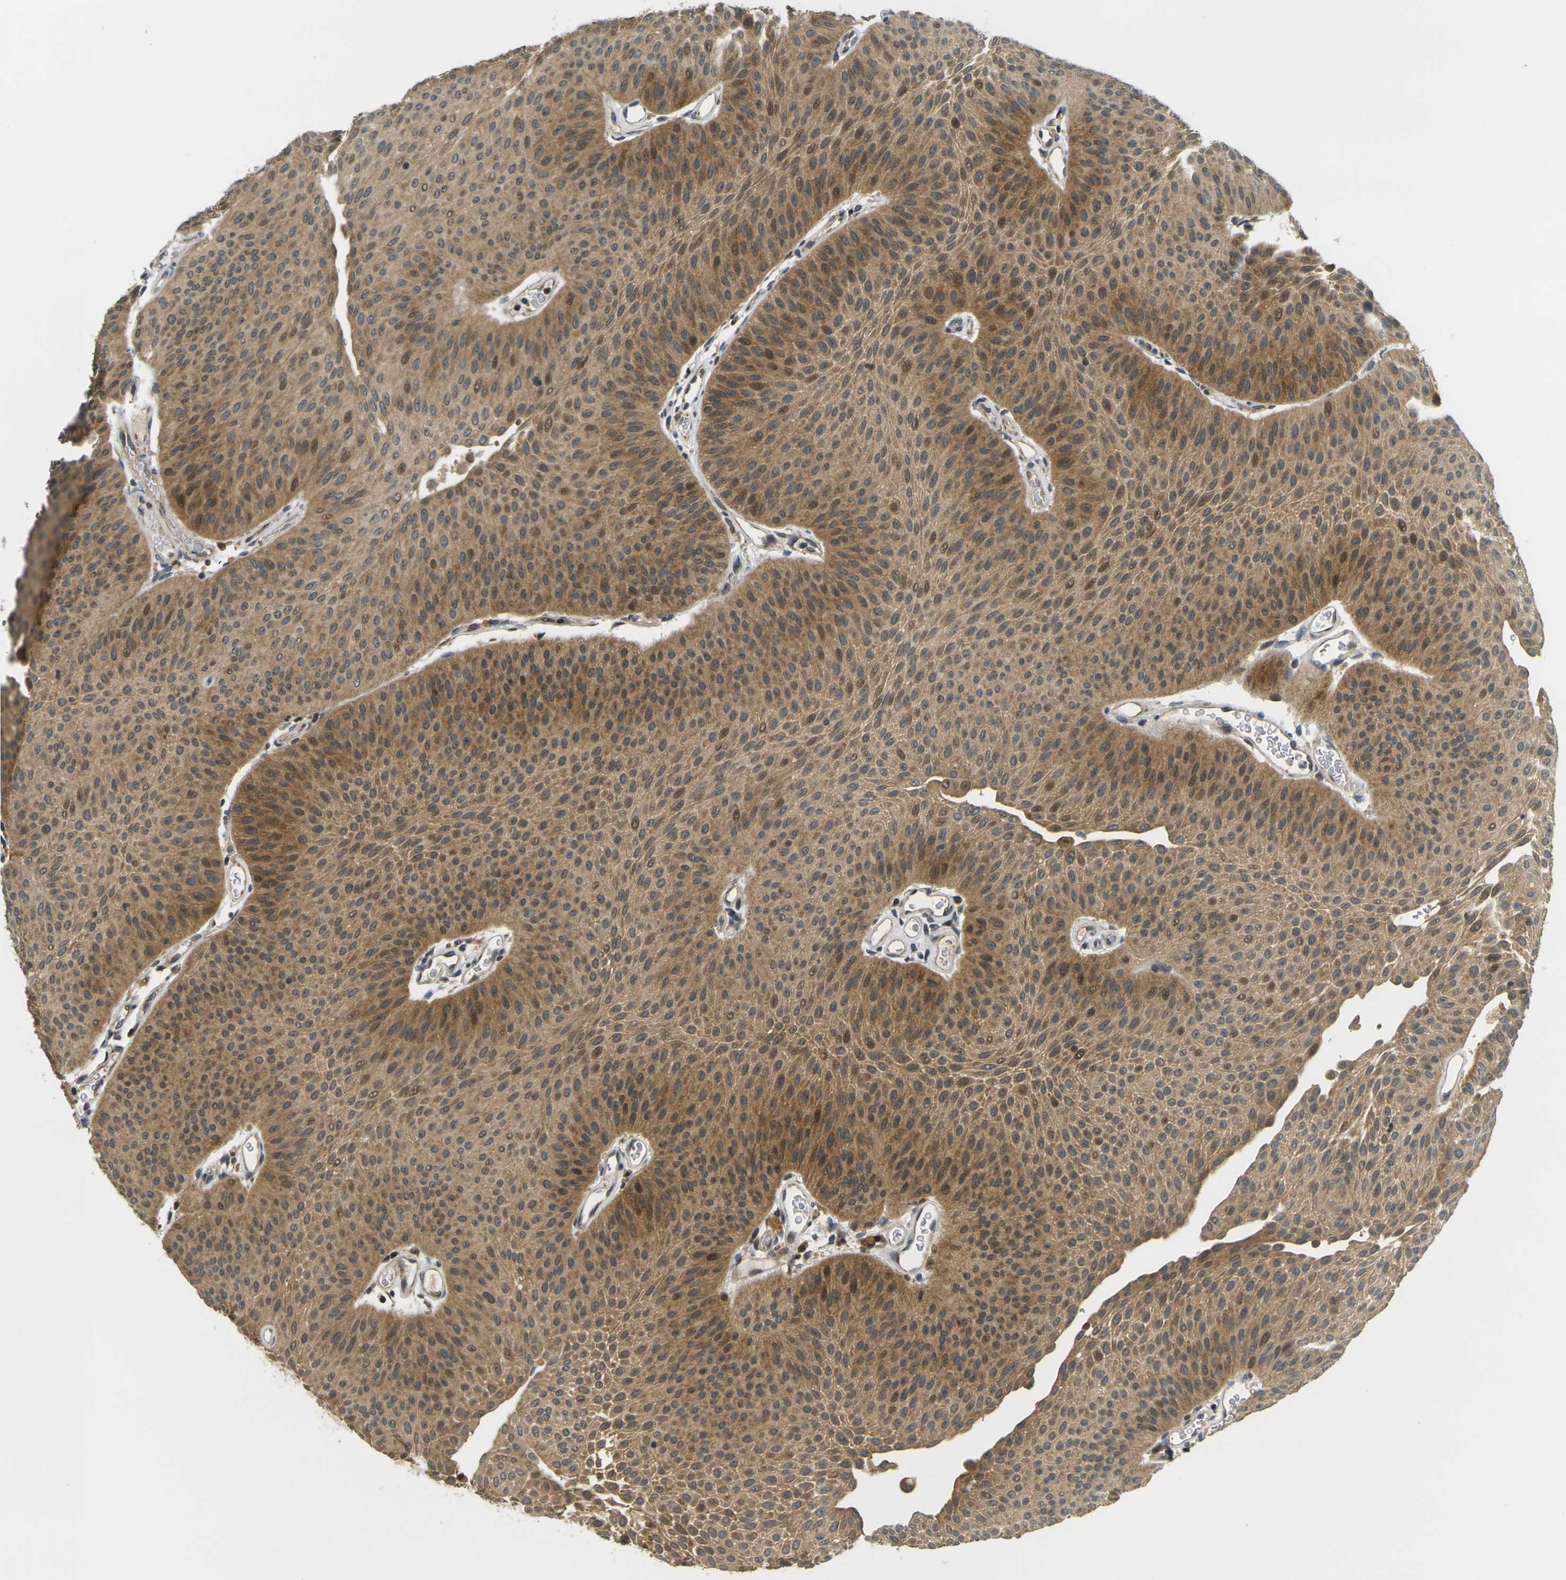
{"staining": {"intensity": "moderate", "quantity": ">75%", "location": "cytoplasmic/membranous,nuclear"}, "tissue": "urothelial cancer", "cell_type": "Tumor cells", "image_type": "cancer", "snomed": [{"axis": "morphology", "description": "Urothelial carcinoma, Low grade"}, {"axis": "topography", "description": "Urinary bladder"}], "caption": "A micrograph of urothelial carcinoma (low-grade) stained for a protein exhibits moderate cytoplasmic/membranous and nuclear brown staining in tumor cells.", "gene": "KLHL8", "patient": {"sex": "female", "age": 60}}